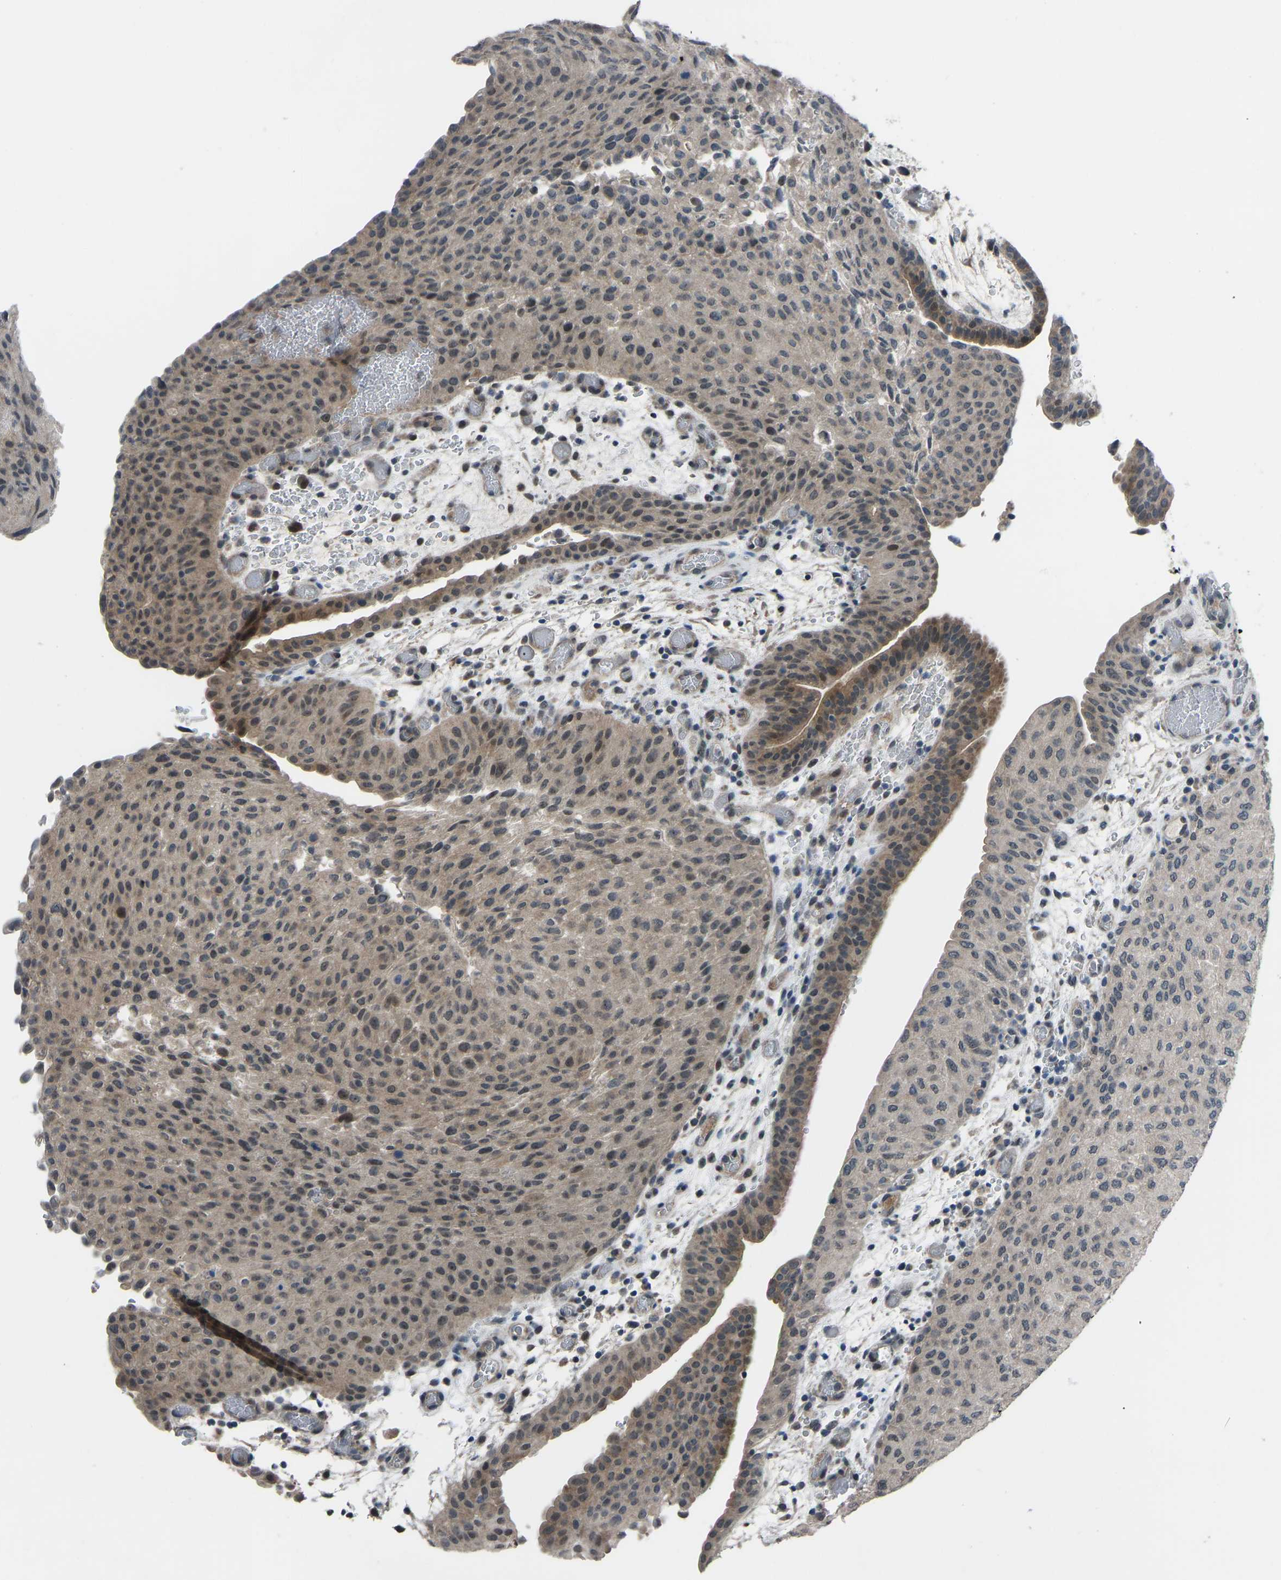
{"staining": {"intensity": "weak", "quantity": "25%-75%", "location": "cytoplasmic/membranous,nuclear"}, "tissue": "urothelial cancer", "cell_type": "Tumor cells", "image_type": "cancer", "snomed": [{"axis": "morphology", "description": "Urothelial carcinoma, Low grade"}, {"axis": "morphology", "description": "Urothelial carcinoma, High grade"}, {"axis": "topography", "description": "Urinary bladder"}], "caption": "Protein staining demonstrates weak cytoplasmic/membranous and nuclear positivity in about 25%-75% of tumor cells in urothelial carcinoma (high-grade).", "gene": "CDK2AP1", "patient": {"sex": "male", "age": 35}}